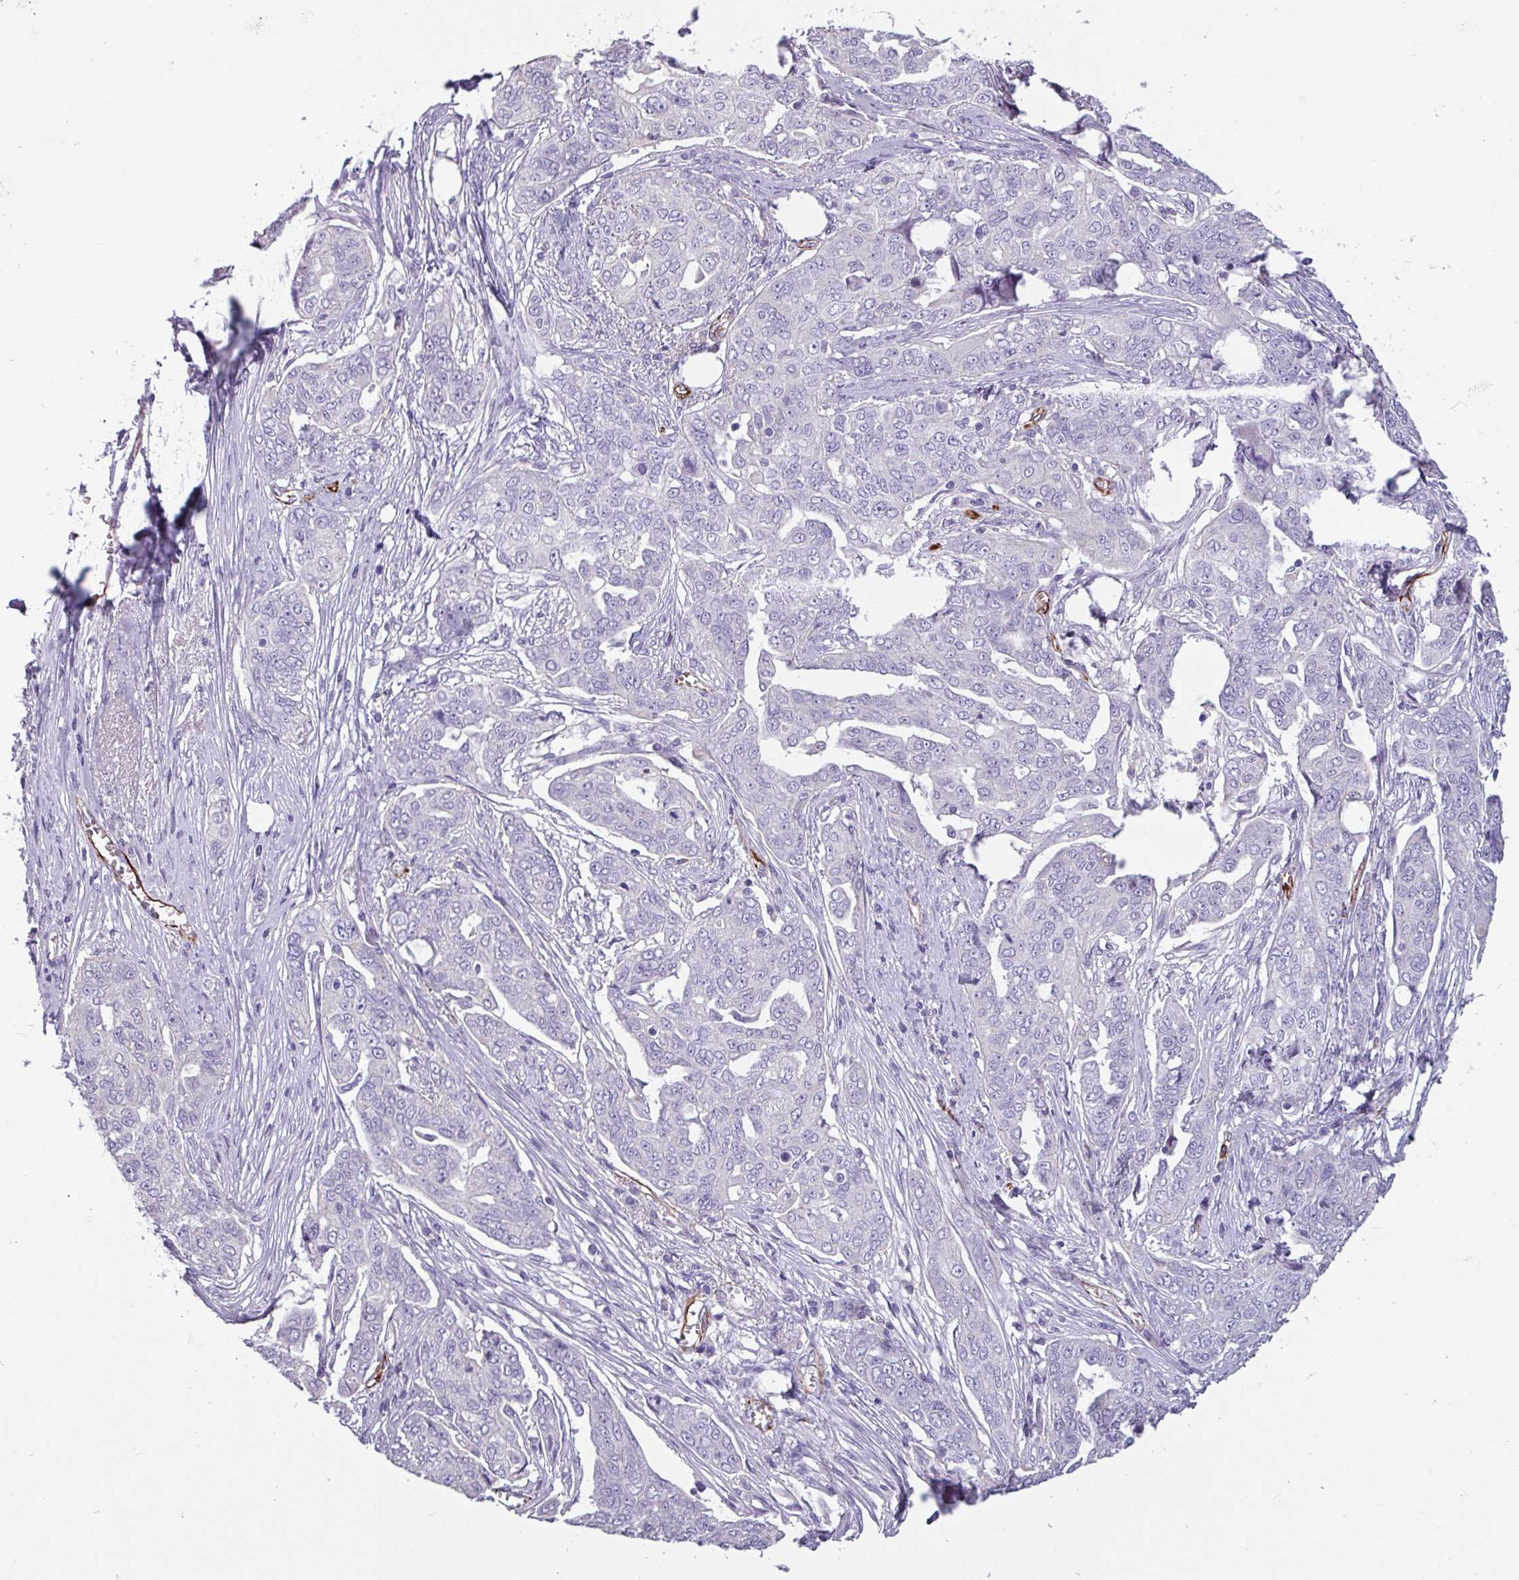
{"staining": {"intensity": "negative", "quantity": "none", "location": "none"}, "tissue": "ovarian cancer", "cell_type": "Tumor cells", "image_type": "cancer", "snomed": [{"axis": "morphology", "description": "Carcinoma, endometroid"}, {"axis": "topography", "description": "Ovary"}], "caption": "DAB (3,3'-diaminobenzidine) immunohistochemical staining of ovarian cancer reveals no significant positivity in tumor cells.", "gene": "BTD", "patient": {"sex": "female", "age": 70}}